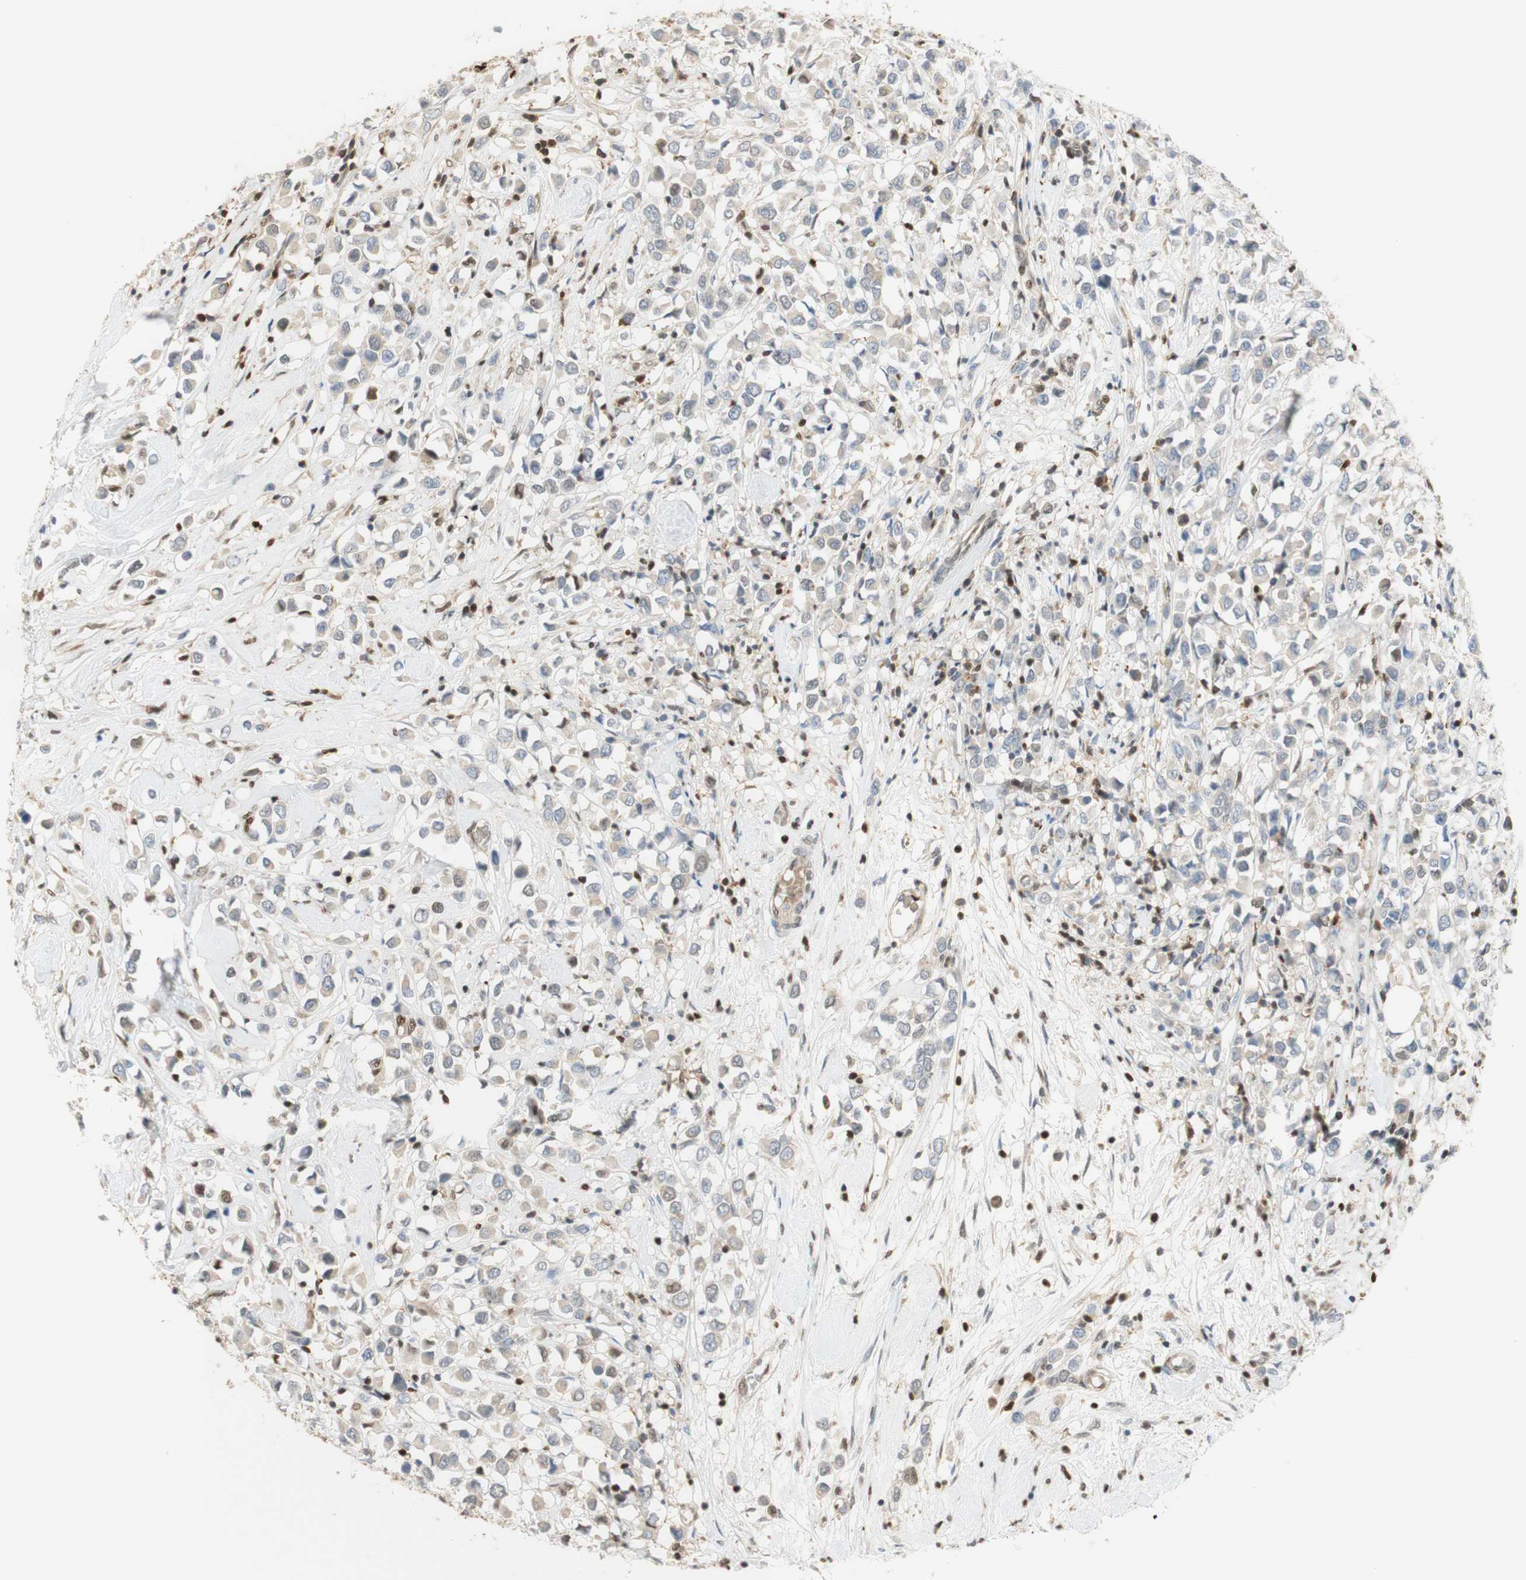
{"staining": {"intensity": "weak", "quantity": ">75%", "location": "cytoplasmic/membranous"}, "tissue": "breast cancer", "cell_type": "Tumor cells", "image_type": "cancer", "snomed": [{"axis": "morphology", "description": "Duct carcinoma"}, {"axis": "topography", "description": "Breast"}], "caption": "Tumor cells display low levels of weak cytoplasmic/membranous expression in approximately >75% of cells in infiltrating ductal carcinoma (breast).", "gene": "NAP1L4", "patient": {"sex": "female", "age": 61}}